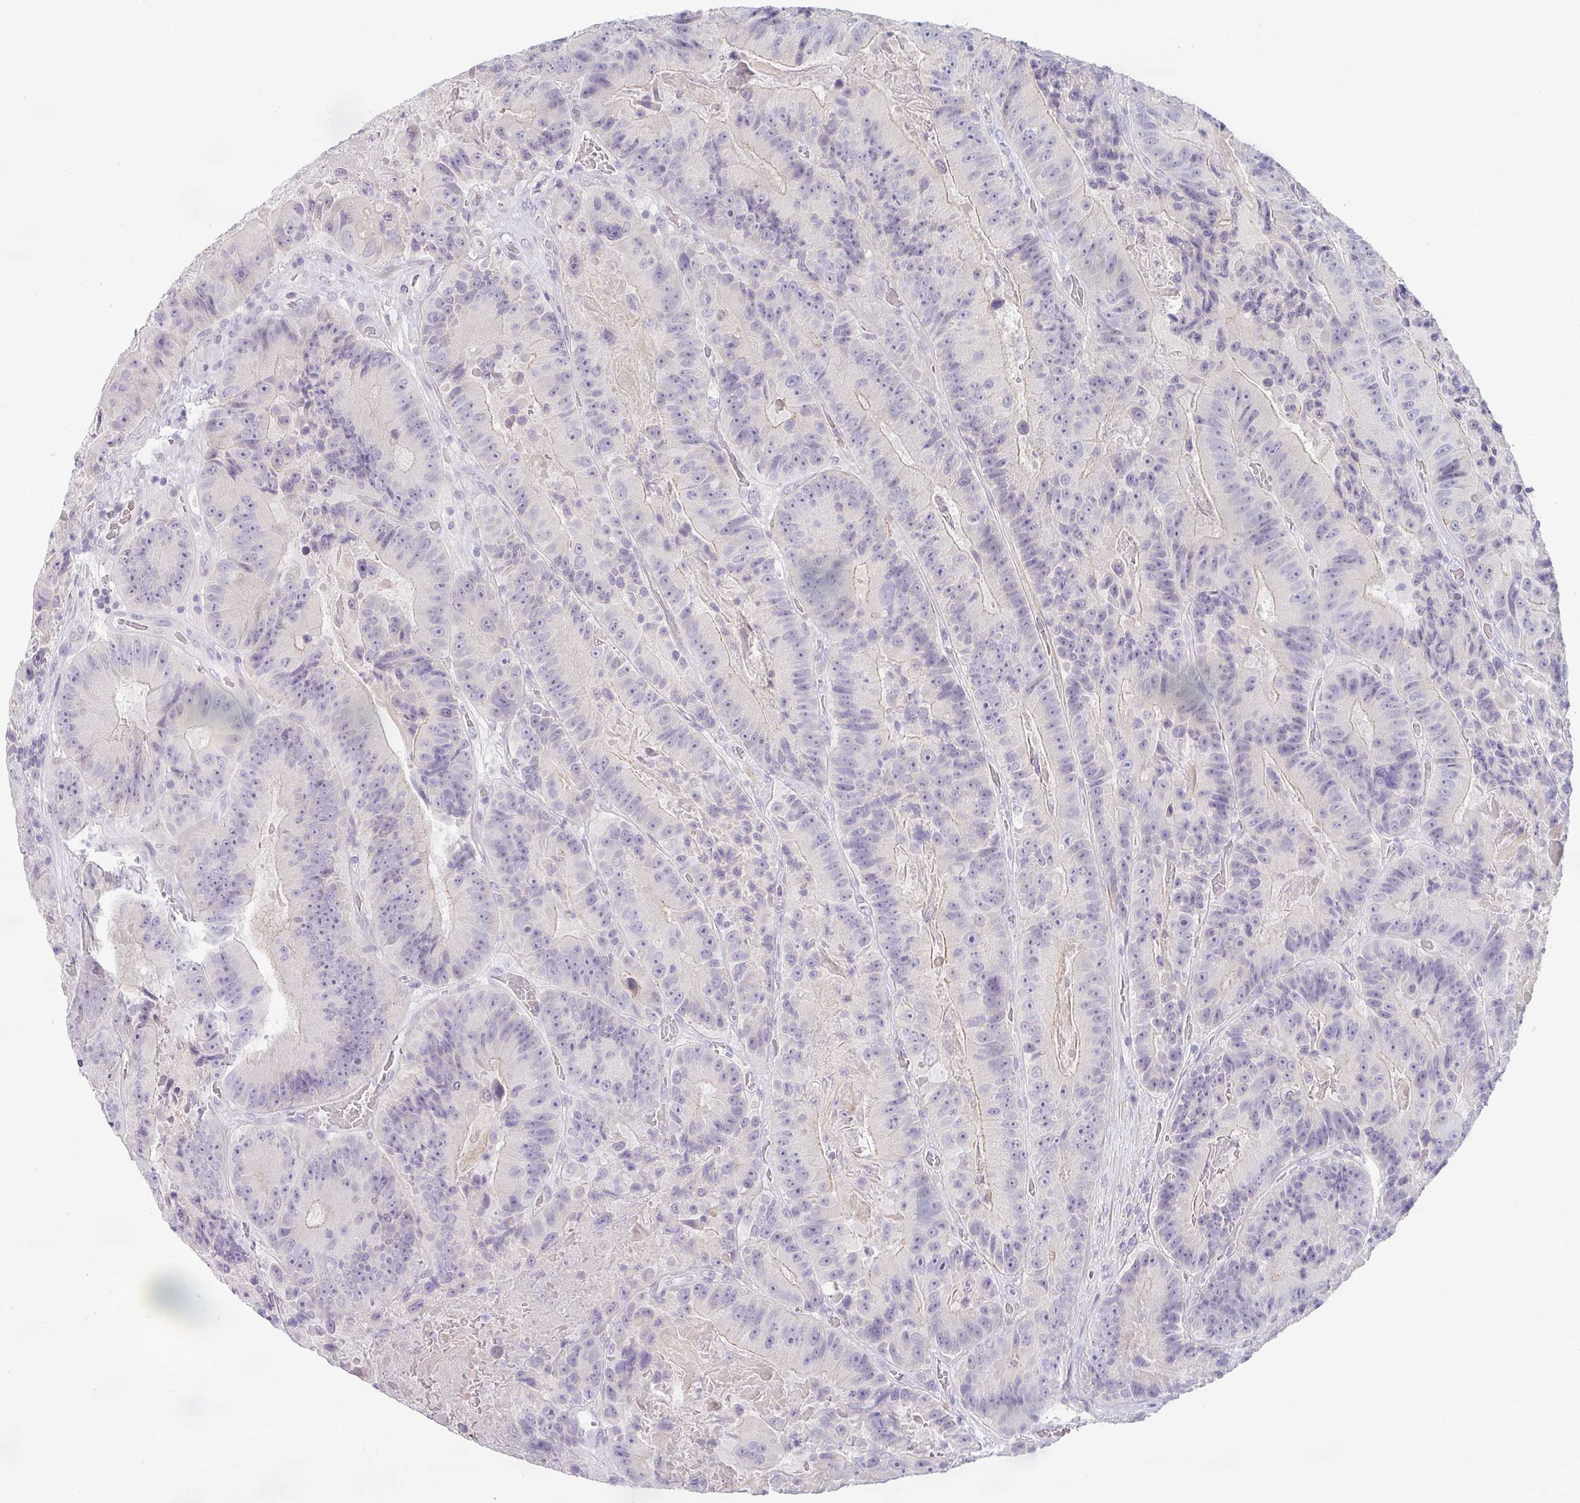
{"staining": {"intensity": "negative", "quantity": "none", "location": "none"}, "tissue": "colorectal cancer", "cell_type": "Tumor cells", "image_type": "cancer", "snomed": [{"axis": "morphology", "description": "Adenocarcinoma, NOS"}, {"axis": "topography", "description": "Colon"}], "caption": "Immunohistochemistry (IHC) micrograph of neoplastic tissue: human colorectal cancer (adenocarcinoma) stained with DAB (3,3'-diaminobenzidine) demonstrates no significant protein positivity in tumor cells.", "gene": "BTLA", "patient": {"sex": "female", "age": 86}}